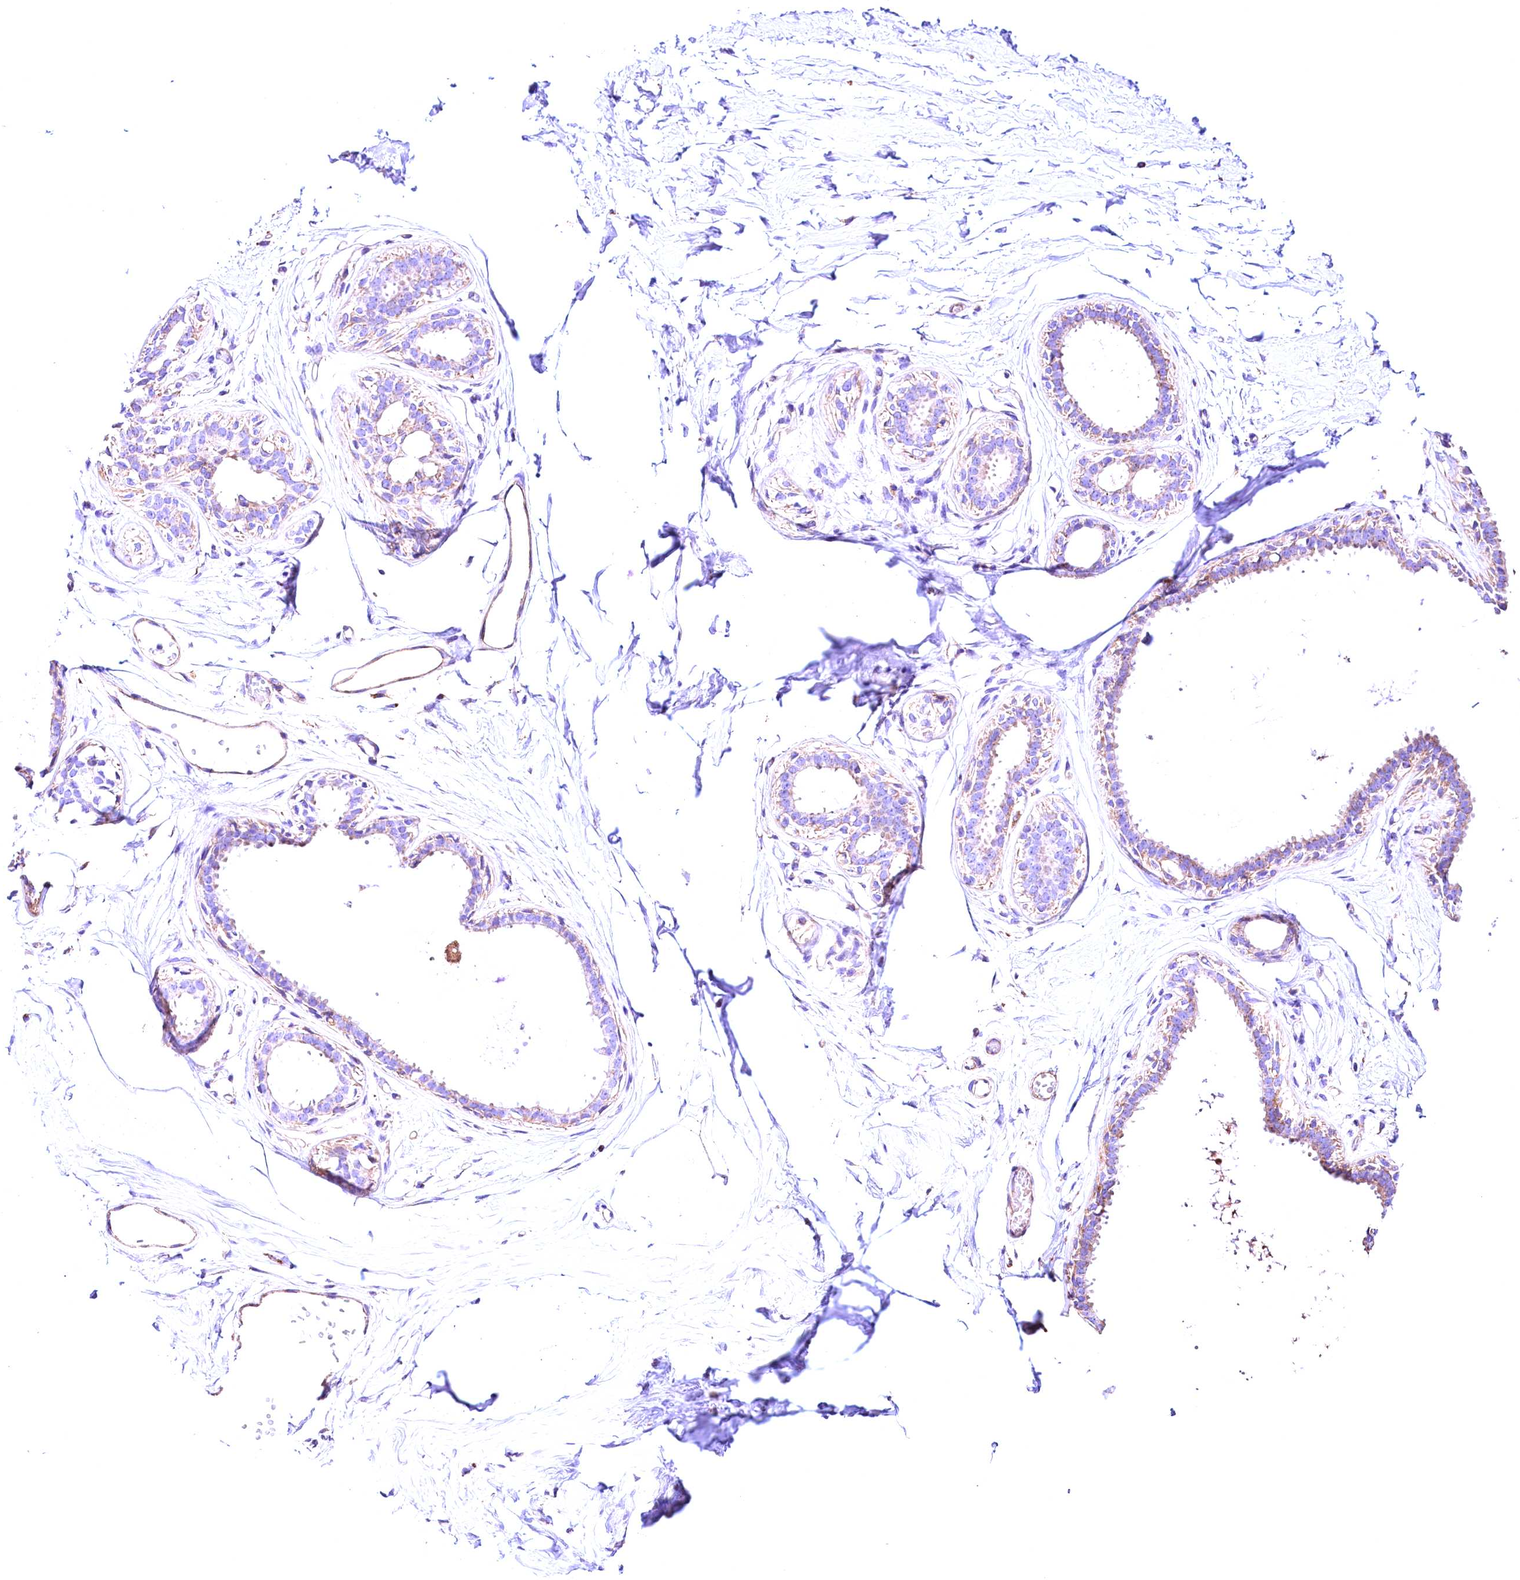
{"staining": {"intensity": "negative", "quantity": "none", "location": "none"}, "tissue": "breast", "cell_type": "Adipocytes", "image_type": "normal", "snomed": [{"axis": "morphology", "description": "Normal tissue, NOS"}, {"axis": "topography", "description": "Breast"}], "caption": "A micrograph of human breast is negative for staining in adipocytes. (DAB IHC with hematoxylin counter stain).", "gene": "ACAA2", "patient": {"sex": "female", "age": 45}}